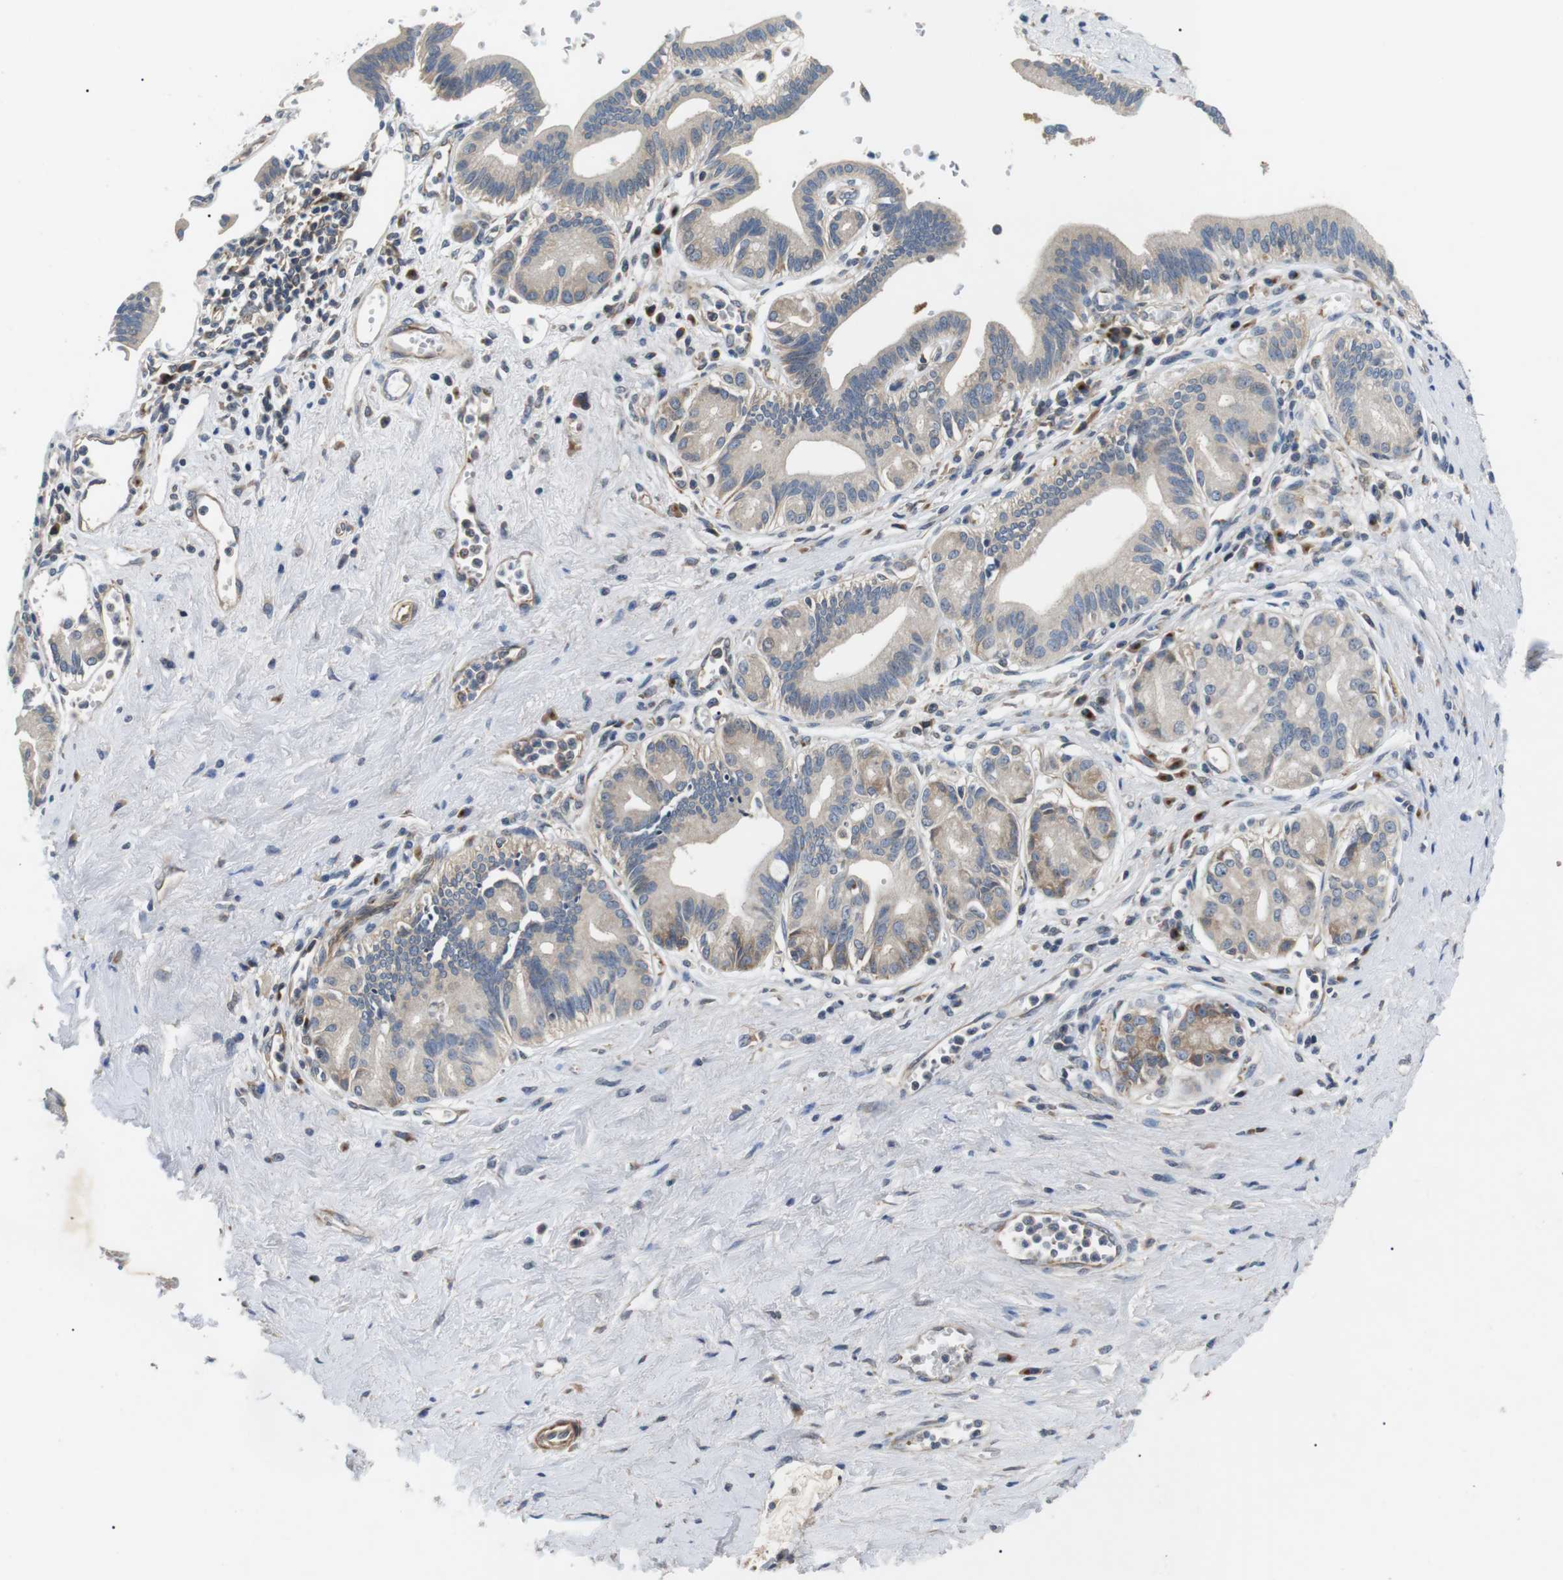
{"staining": {"intensity": "weak", "quantity": "<25%", "location": "cytoplasmic/membranous"}, "tissue": "pancreatic cancer", "cell_type": "Tumor cells", "image_type": "cancer", "snomed": [{"axis": "morphology", "description": "Adenocarcinoma, NOS"}, {"axis": "topography", "description": "Pancreas"}], "caption": "A photomicrograph of pancreatic adenocarcinoma stained for a protein exhibits no brown staining in tumor cells.", "gene": "DIPK1A", "patient": {"sex": "female", "age": 73}}